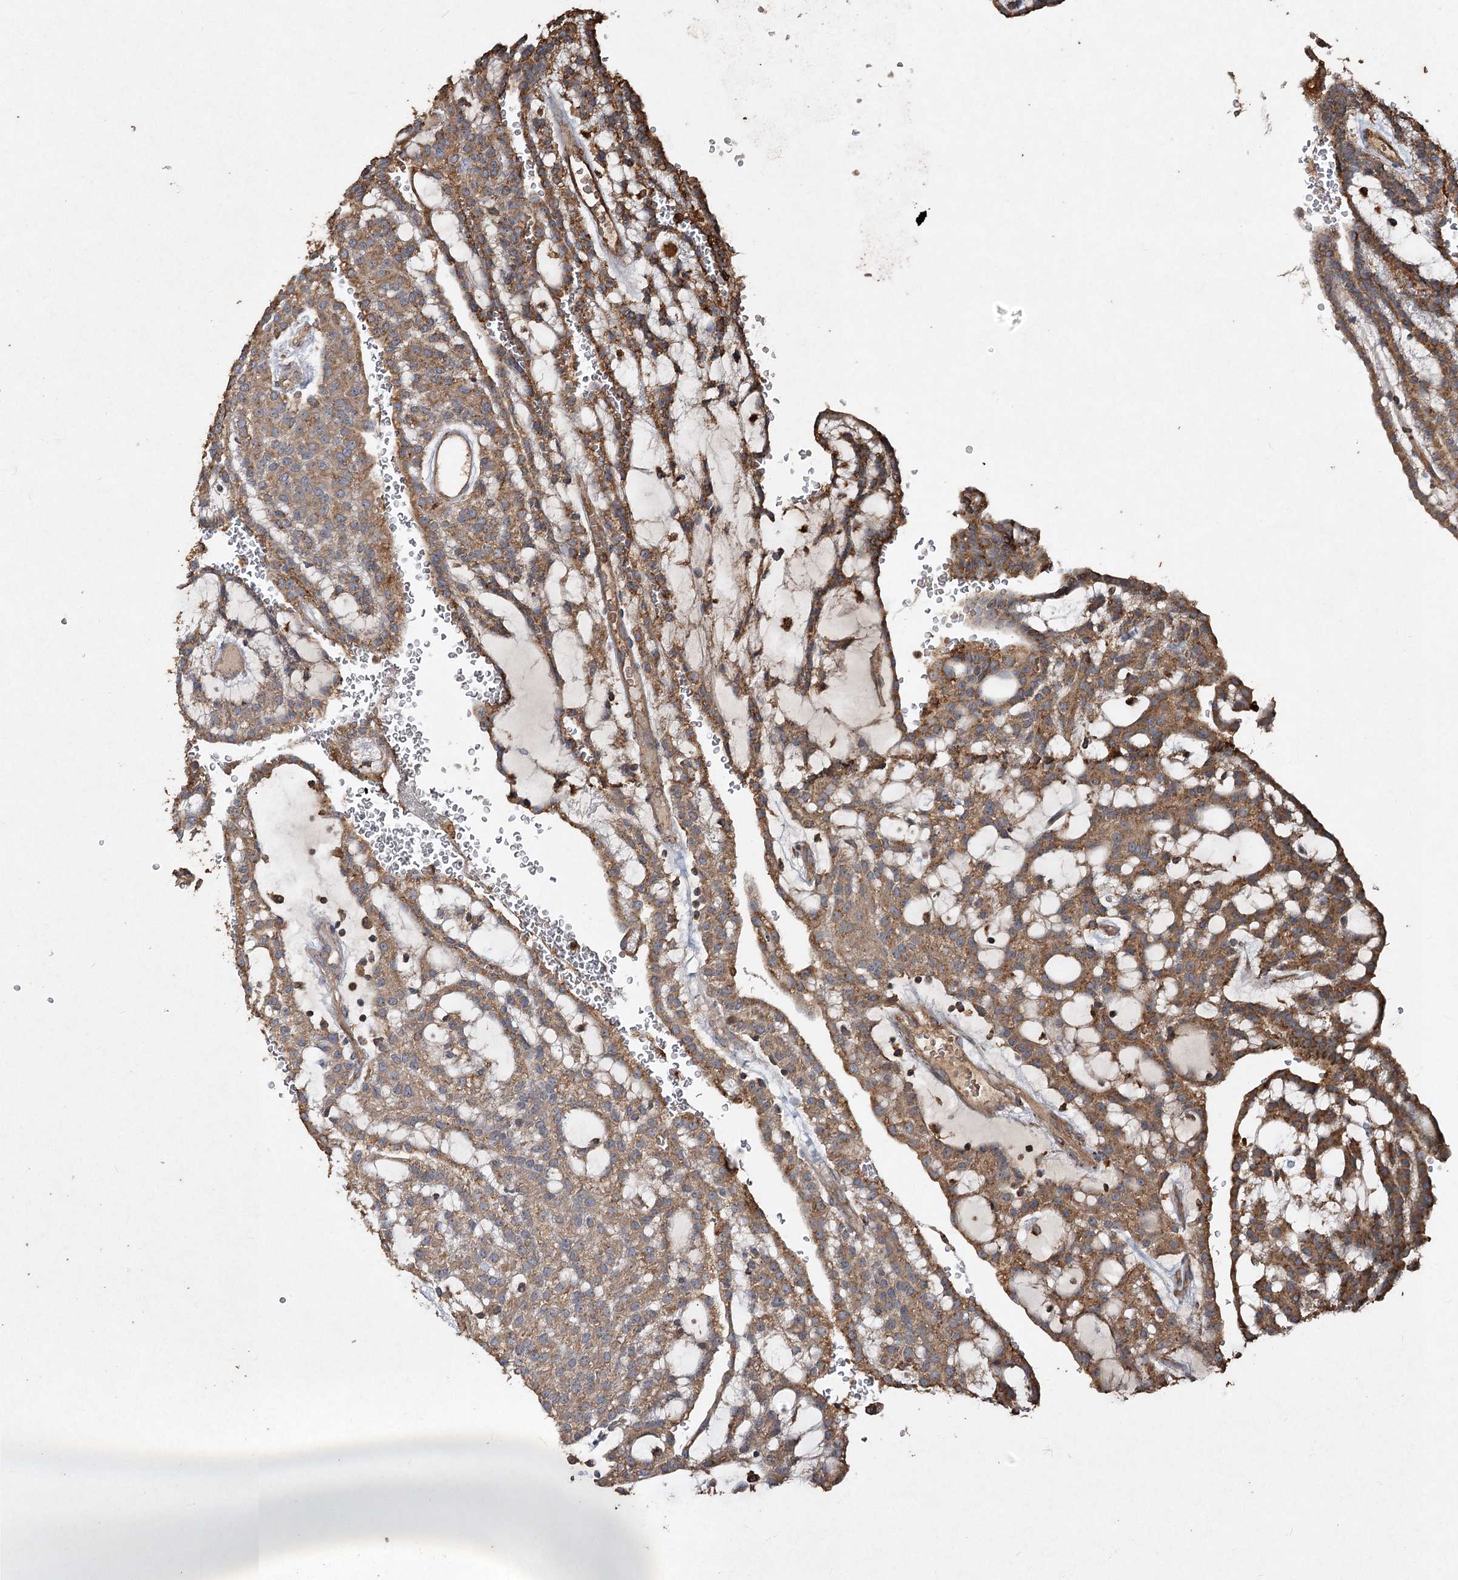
{"staining": {"intensity": "moderate", "quantity": ">75%", "location": "cytoplasmic/membranous"}, "tissue": "renal cancer", "cell_type": "Tumor cells", "image_type": "cancer", "snomed": [{"axis": "morphology", "description": "Adenocarcinoma, NOS"}, {"axis": "topography", "description": "Kidney"}], "caption": "Human renal adenocarcinoma stained with a protein marker displays moderate staining in tumor cells.", "gene": "PIK3C2A", "patient": {"sex": "male", "age": 63}}